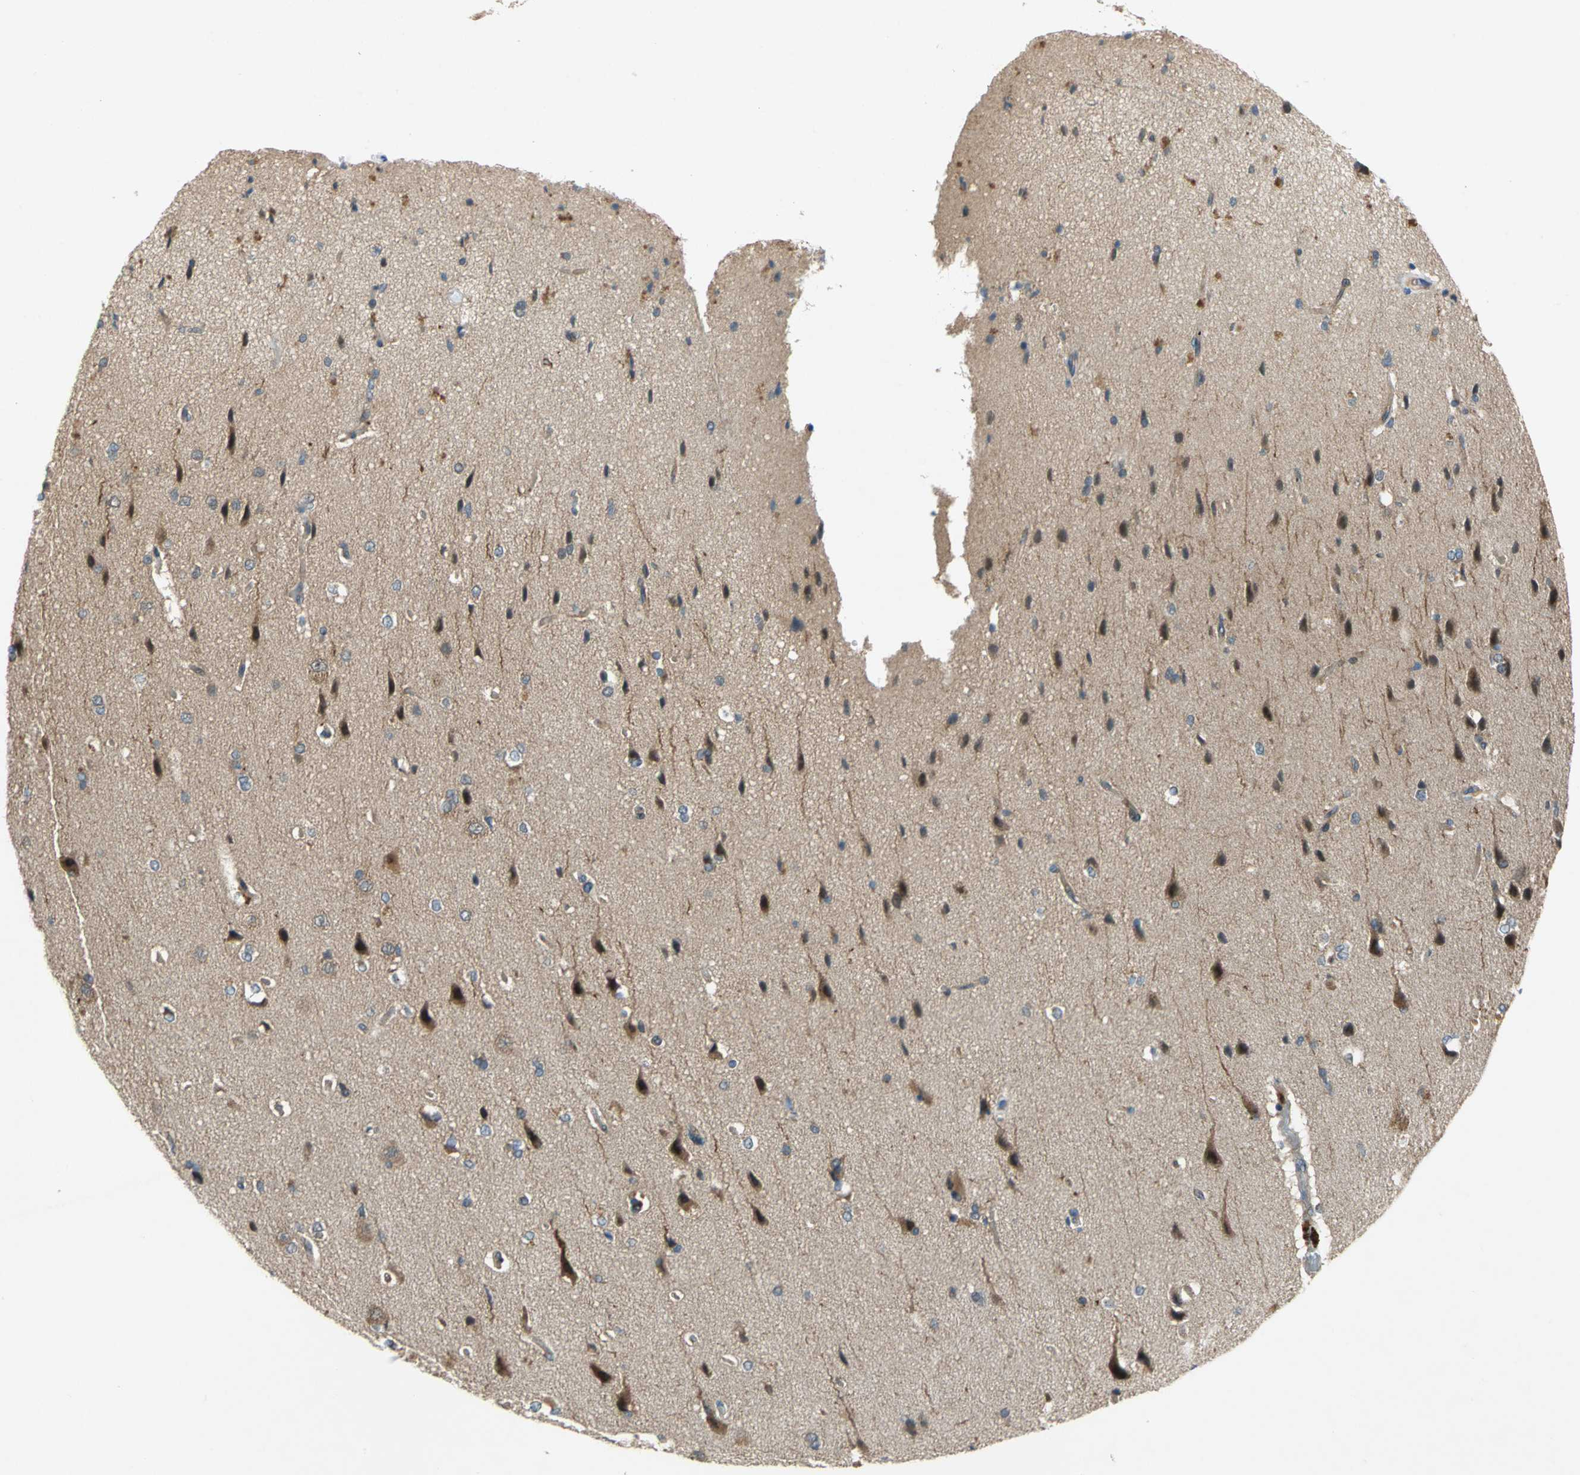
{"staining": {"intensity": "negative", "quantity": "none", "location": "none"}, "tissue": "cerebral cortex", "cell_type": "Endothelial cells", "image_type": "normal", "snomed": [{"axis": "morphology", "description": "Normal tissue, NOS"}, {"axis": "topography", "description": "Cerebral cortex"}], "caption": "The image exhibits no significant expression in endothelial cells of cerebral cortex.", "gene": "EMCN", "patient": {"sex": "male", "age": 62}}